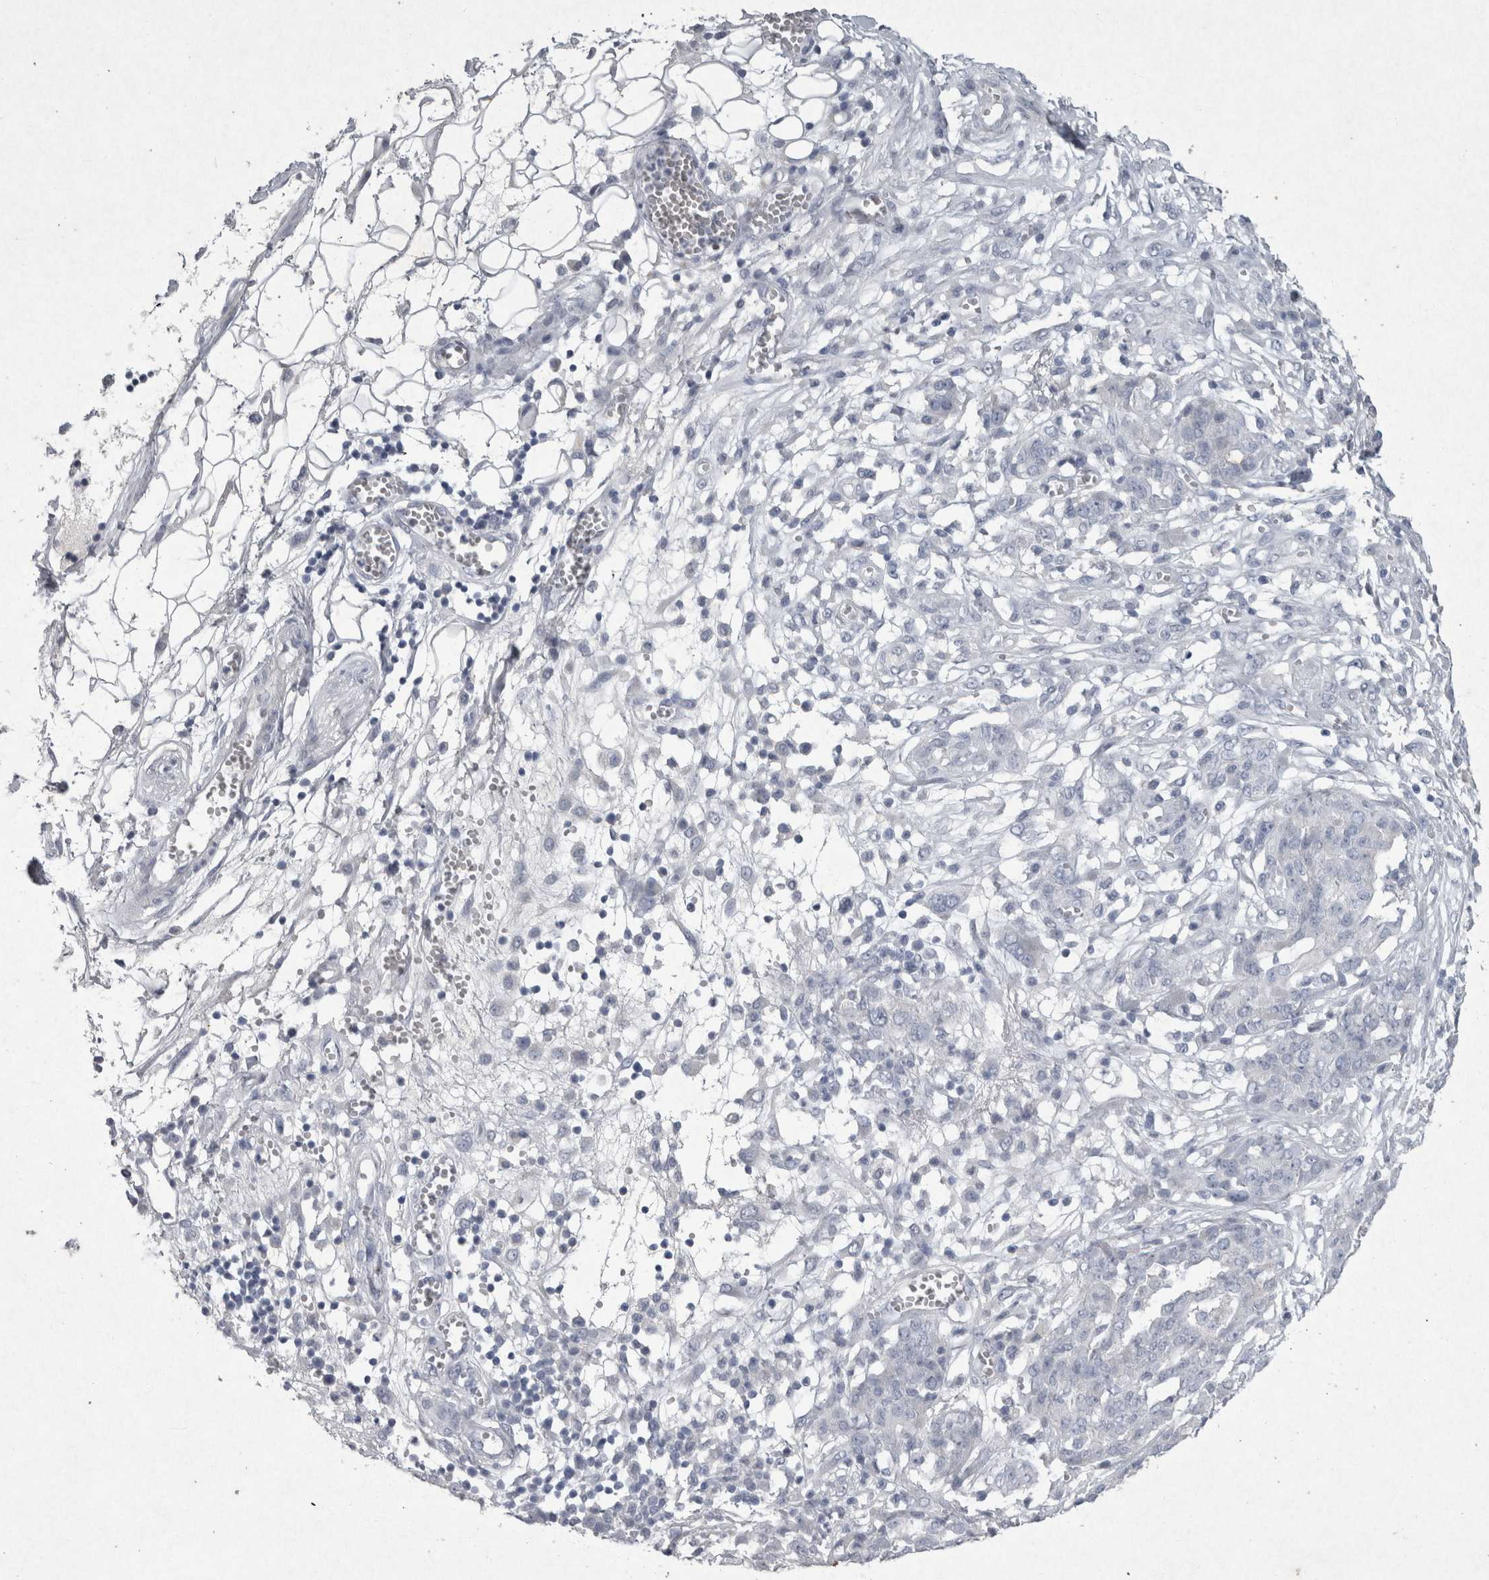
{"staining": {"intensity": "negative", "quantity": "none", "location": "none"}, "tissue": "ovarian cancer", "cell_type": "Tumor cells", "image_type": "cancer", "snomed": [{"axis": "morphology", "description": "Cystadenocarcinoma, serous, NOS"}, {"axis": "topography", "description": "Soft tissue"}, {"axis": "topography", "description": "Ovary"}], "caption": "Immunohistochemistry (IHC) of human ovarian cancer (serous cystadenocarcinoma) shows no expression in tumor cells.", "gene": "PDX1", "patient": {"sex": "female", "age": 57}}